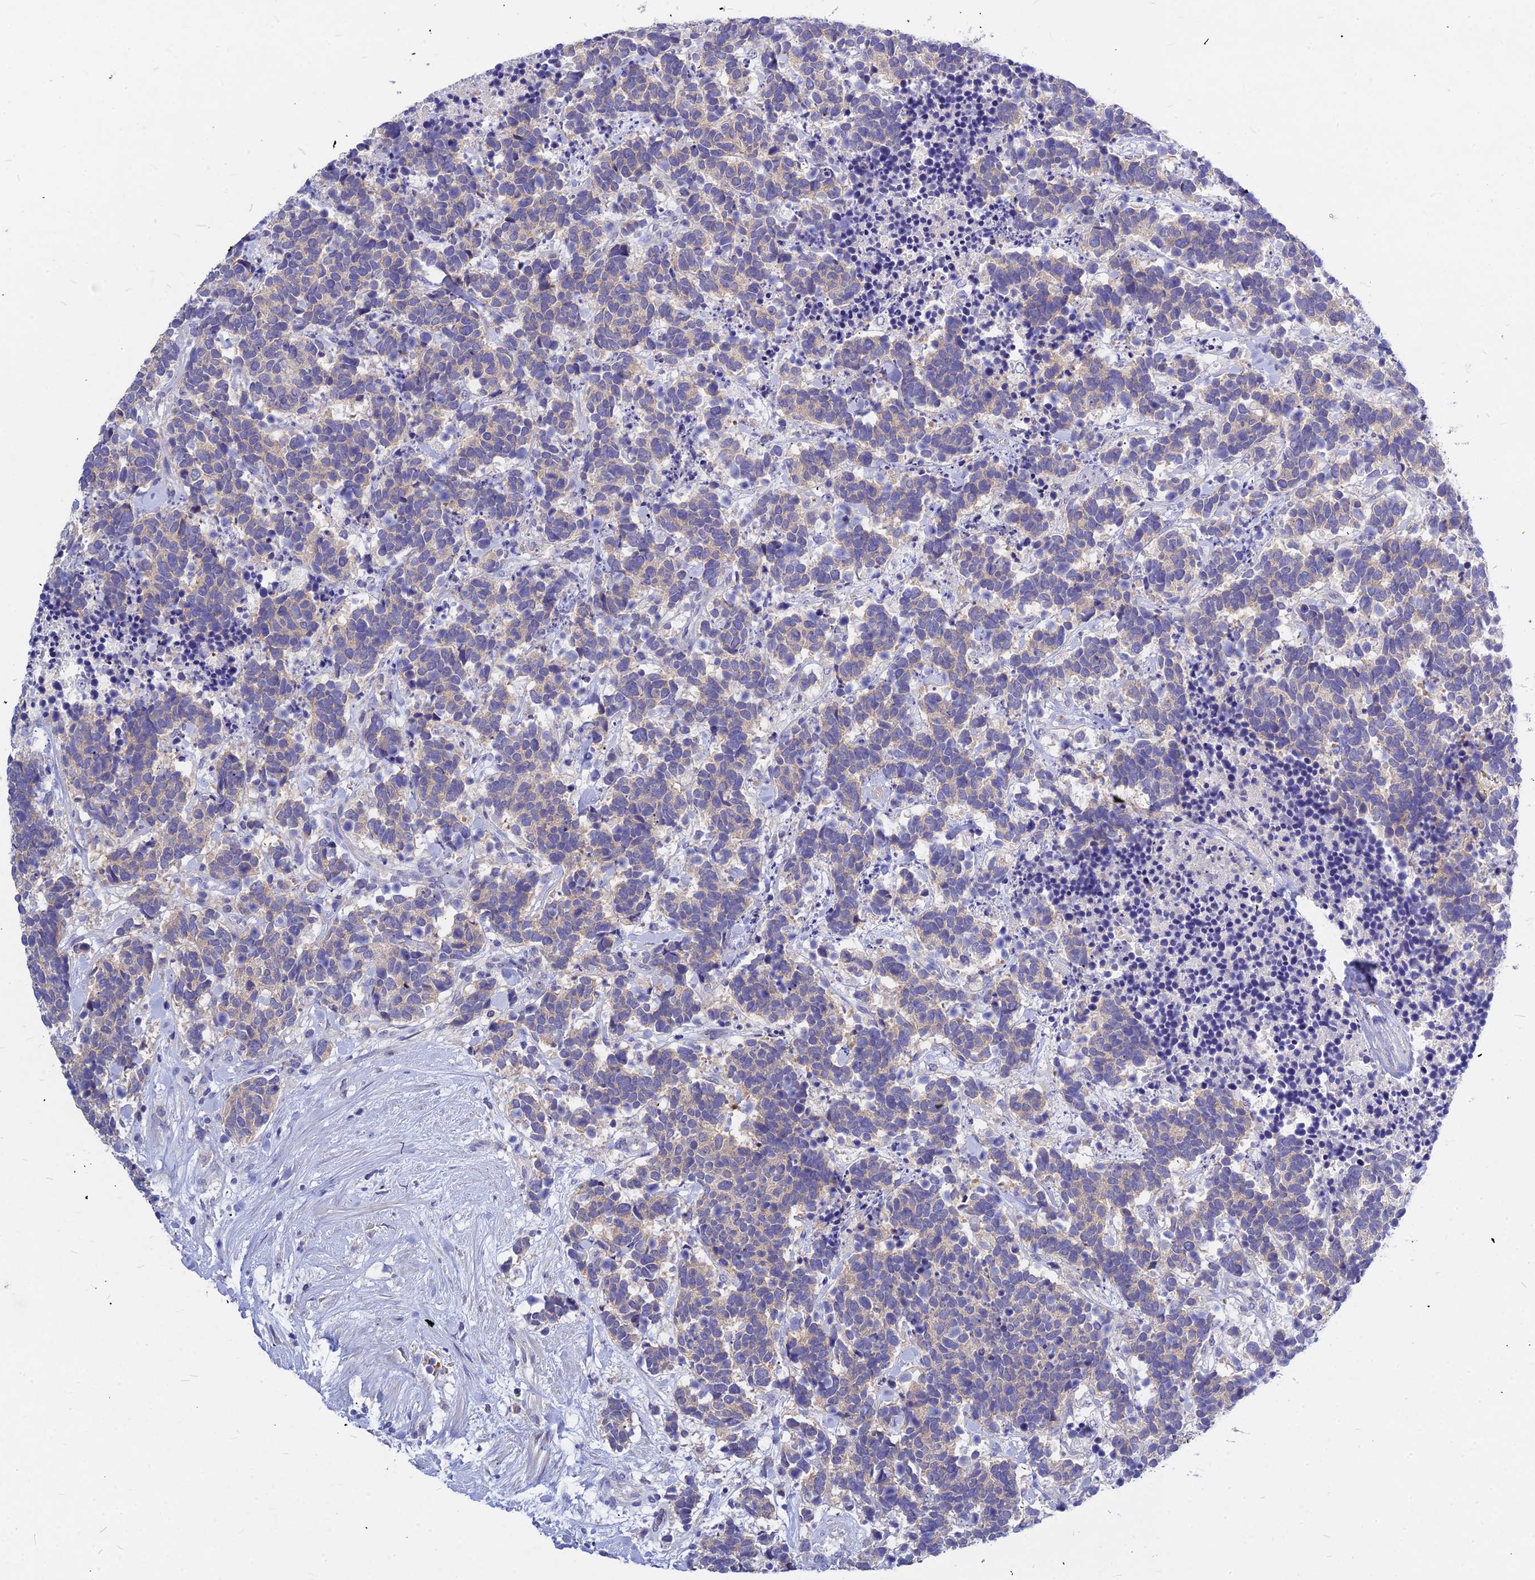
{"staining": {"intensity": "weak", "quantity": "<25%", "location": "cytoplasmic/membranous"}, "tissue": "carcinoid", "cell_type": "Tumor cells", "image_type": "cancer", "snomed": [{"axis": "morphology", "description": "Carcinoma, NOS"}, {"axis": "morphology", "description": "Carcinoid, malignant, NOS"}, {"axis": "topography", "description": "Prostate"}], "caption": "Tumor cells are negative for protein expression in human carcinoid (malignant).", "gene": "DMRTA1", "patient": {"sex": "male", "age": 57}}